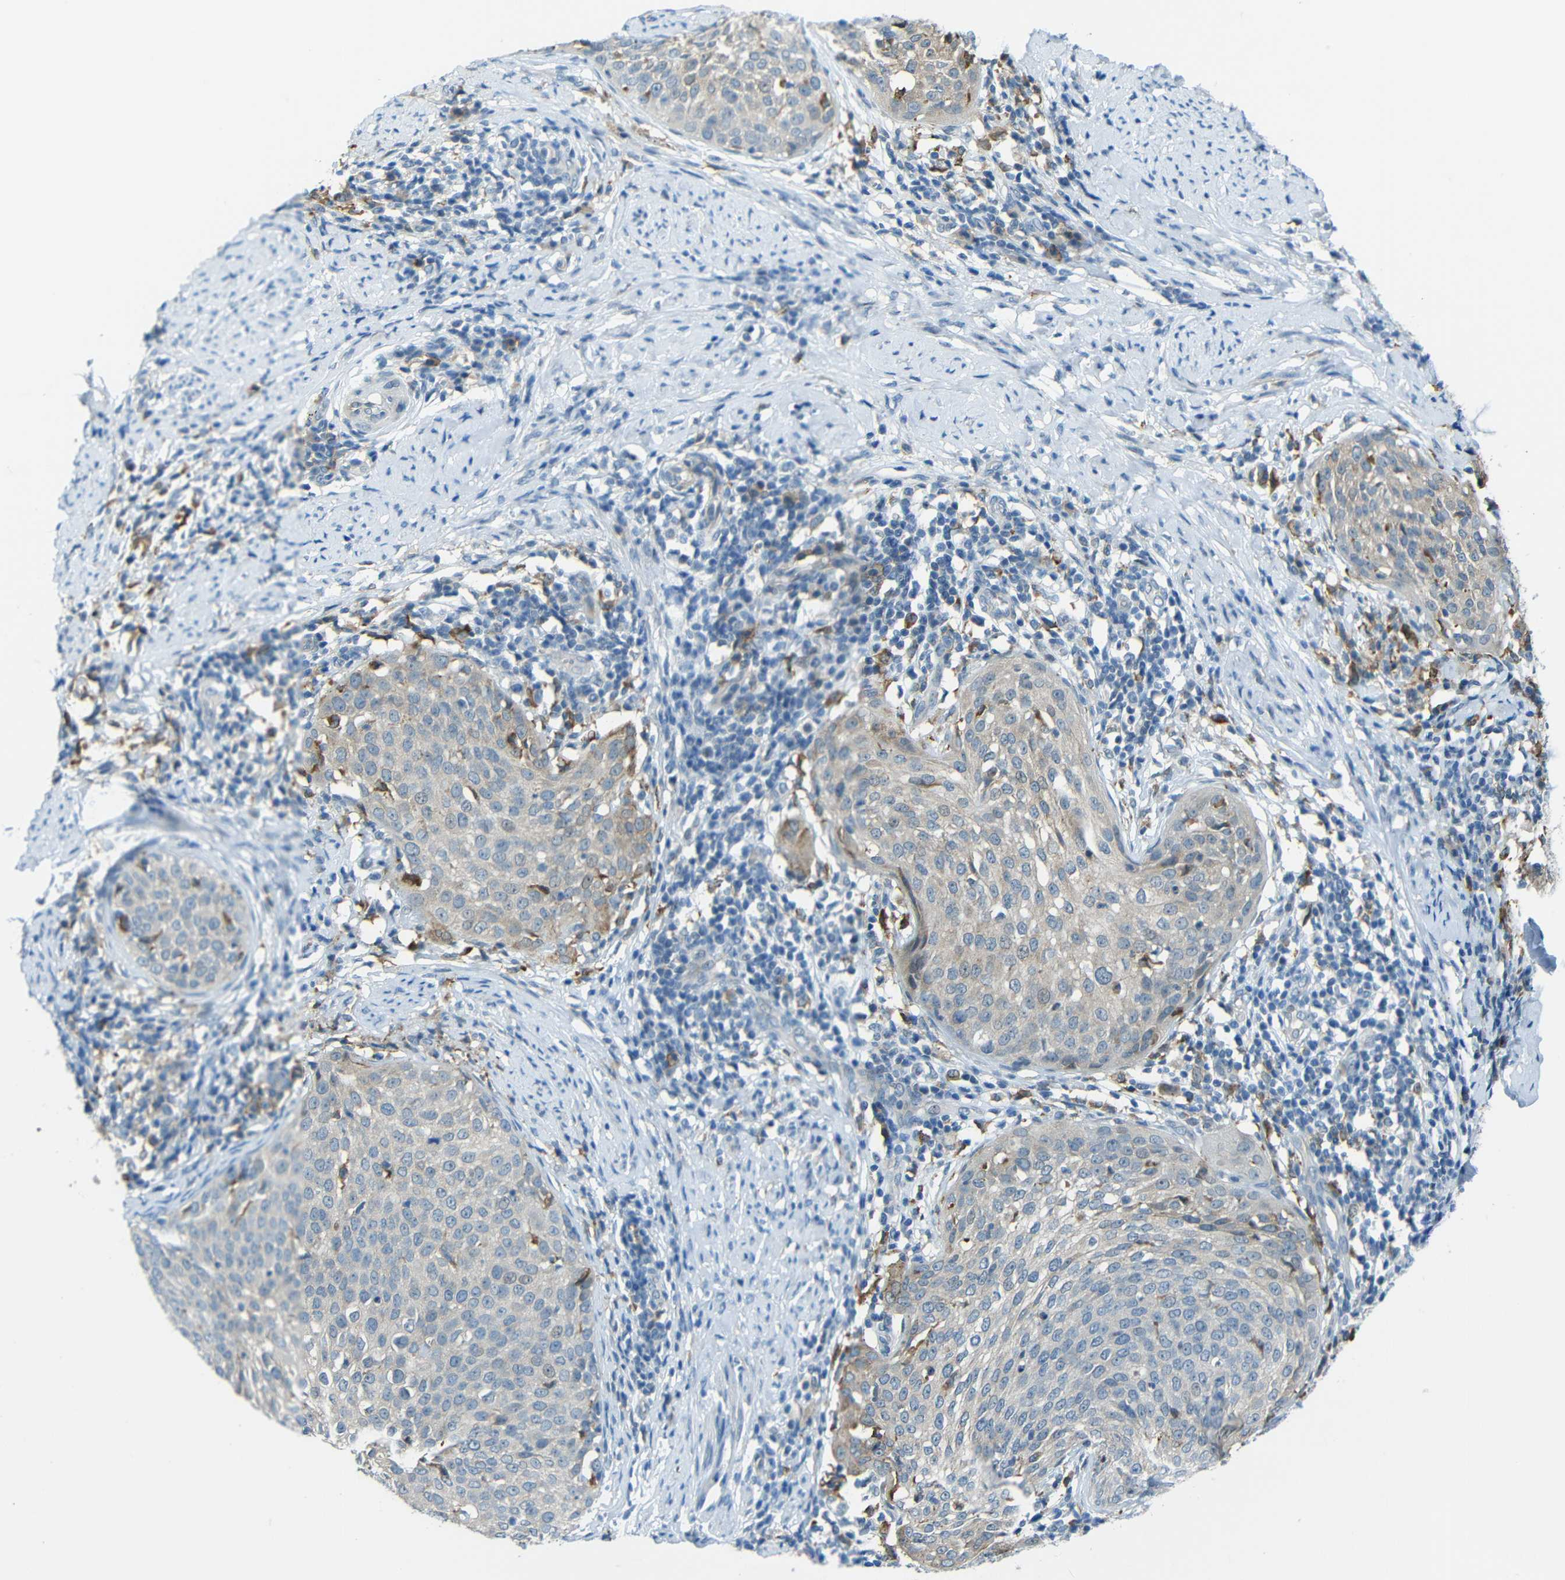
{"staining": {"intensity": "weak", "quantity": "25%-75%", "location": "cytoplasmic/membranous"}, "tissue": "cervical cancer", "cell_type": "Tumor cells", "image_type": "cancer", "snomed": [{"axis": "morphology", "description": "Squamous cell carcinoma, NOS"}, {"axis": "topography", "description": "Cervix"}], "caption": "Weak cytoplasmic/membranous expression for a protein is identified in about 25%-75% of tumor cells of squamous cell carcinoma (cervical) using immunohistochemistry (IHC).", "gene": "ANKRD22", "patient": {"sex": "female", "age": 51}}